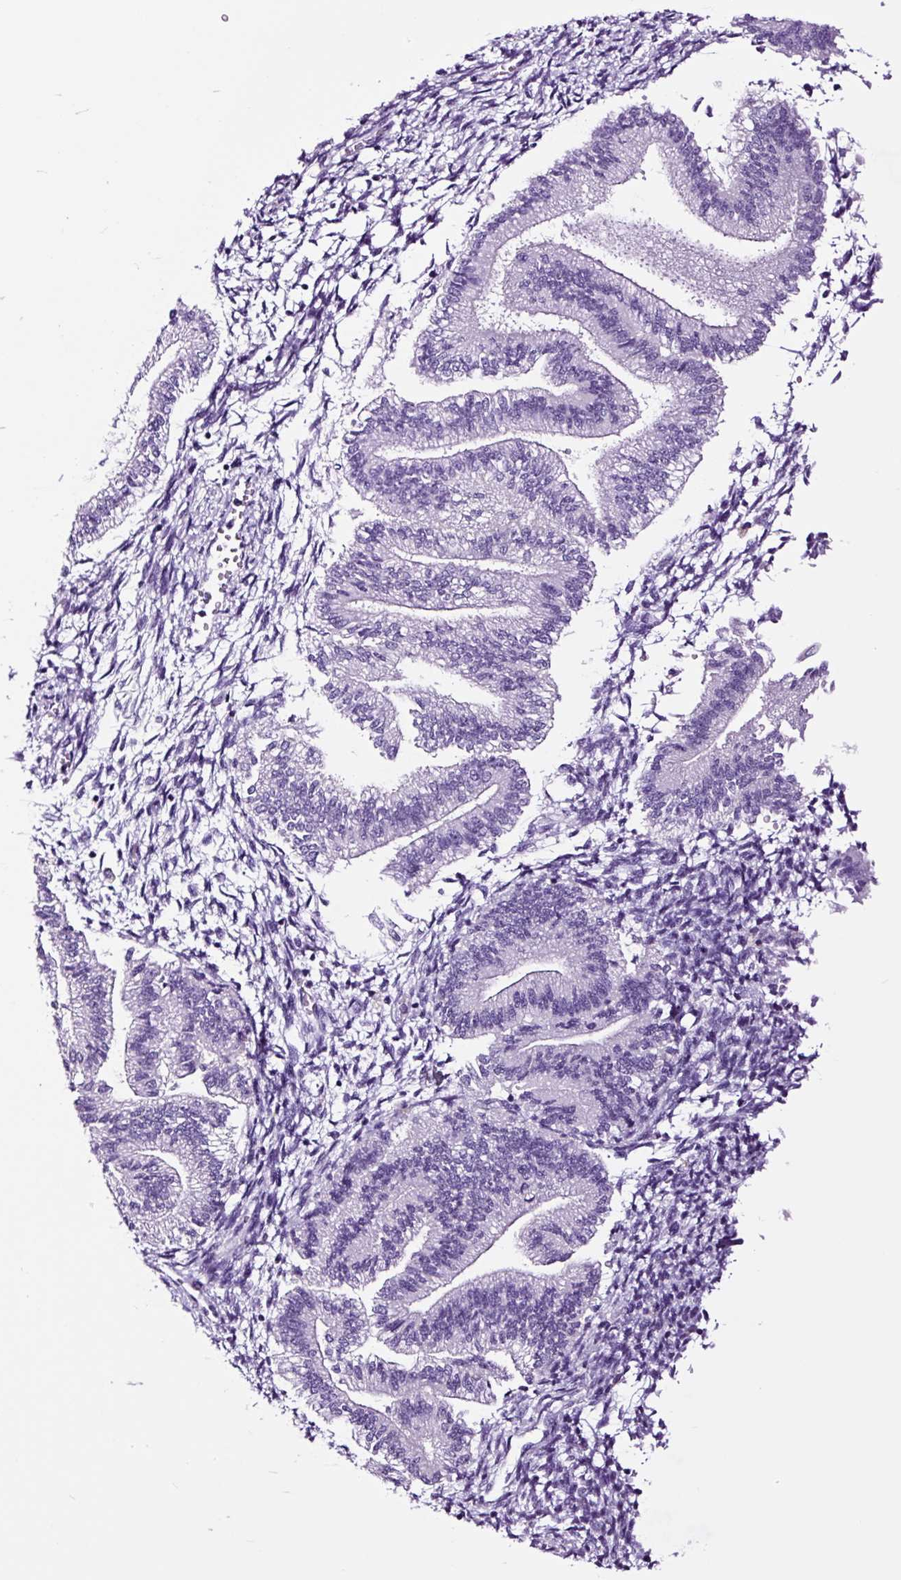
{"staining": {"intensity": "negative", "quantity": "none", "location": "none"}, "tissue": "endometrium", "cell_type": "Cells in endometrial stroma", "image_type": "normal", "snomed": [{"axis": "morphology", "description": "Normal tissue, NOS"}, {"axis": "topography", "description": "Endometrium"}], "caption": "DAB immunohistochemical staining of unremarkable human endometrium reveals no significant staining in cells in endometrial stroma.", "gene": "FBXL7", "patient": {"sex": "female", "age": 25}}